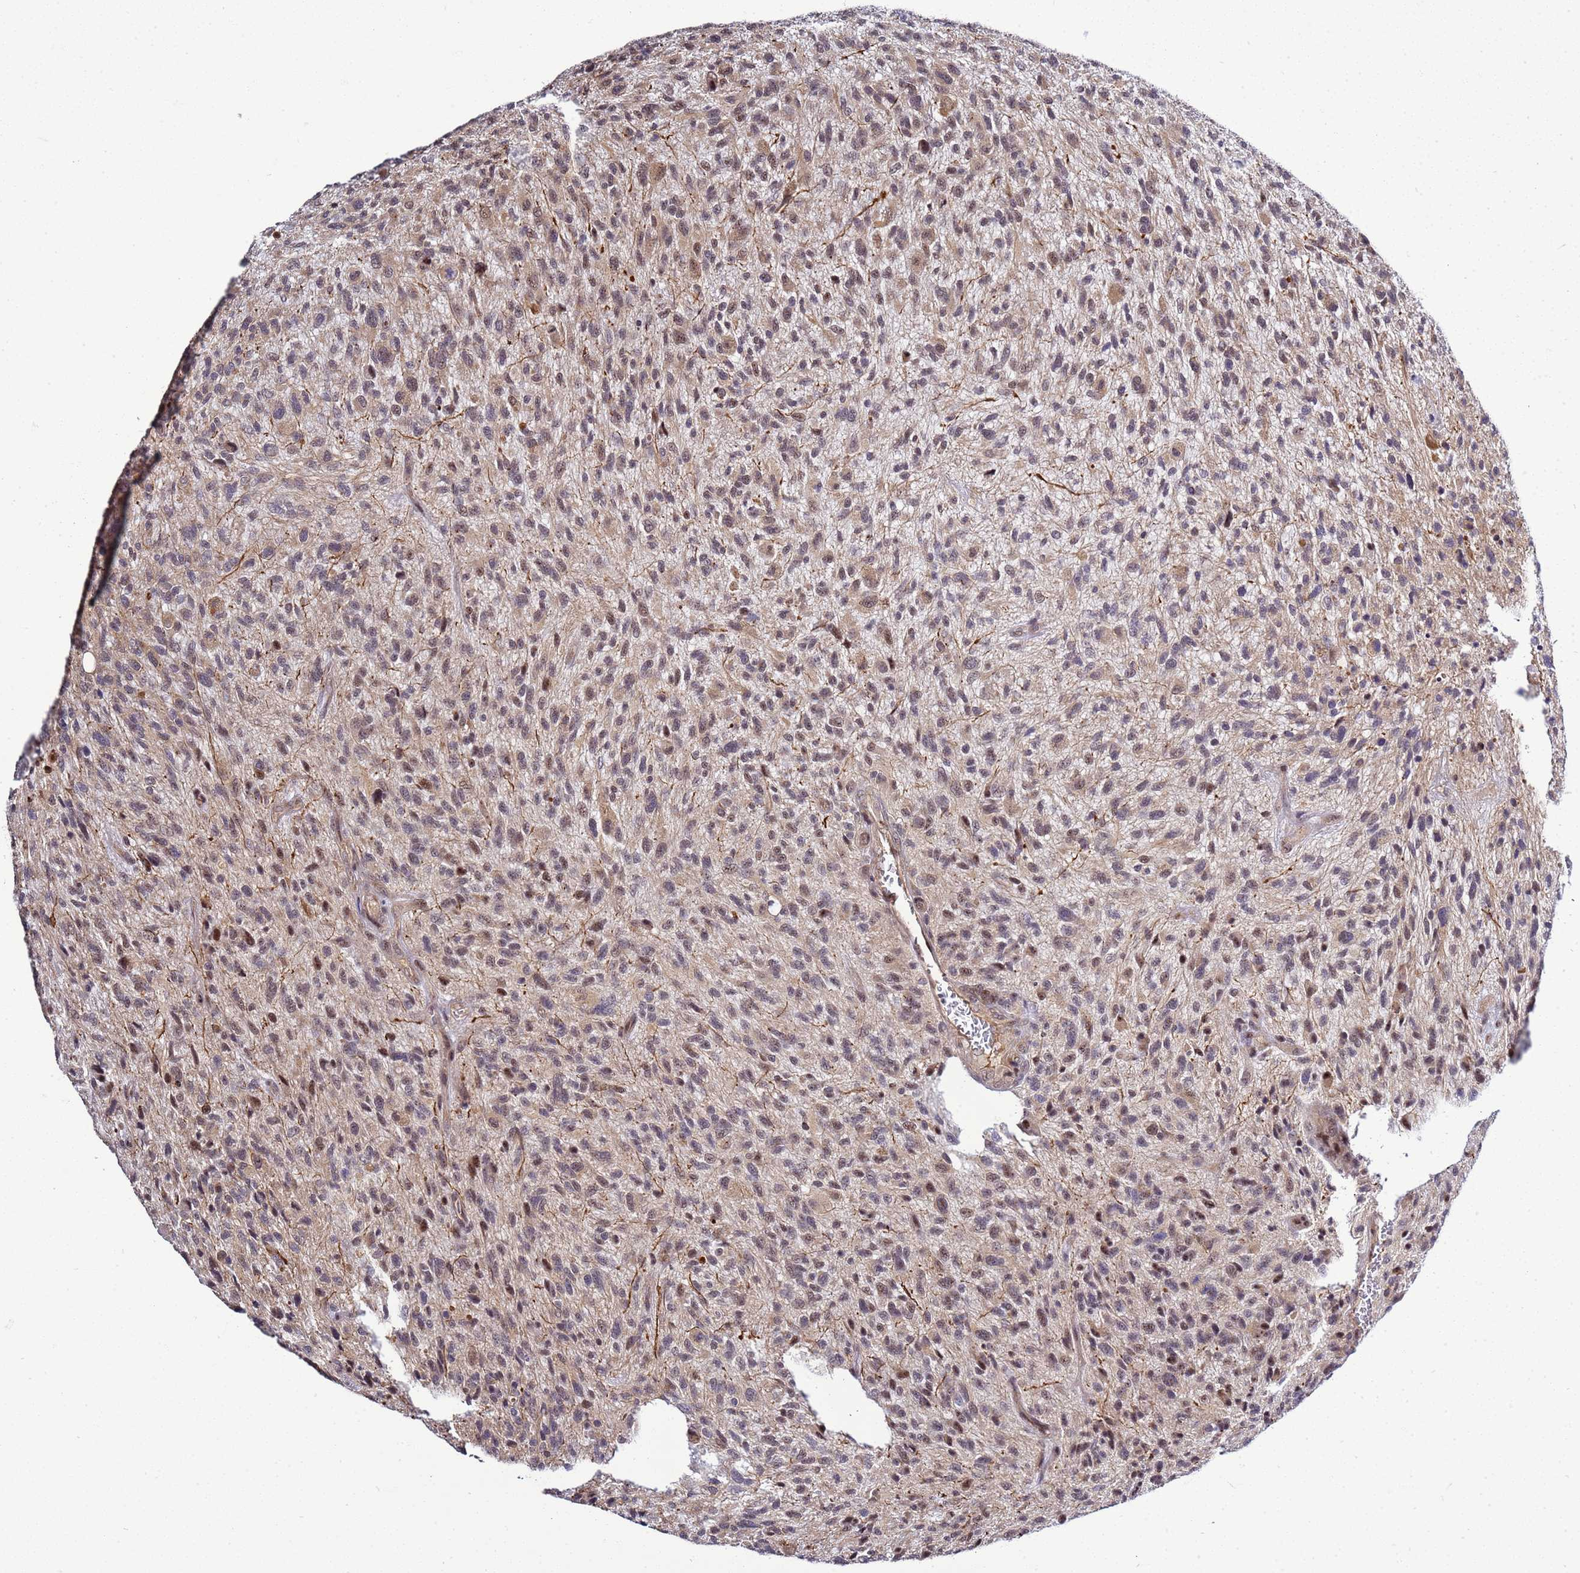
{"staining": {"intensity": "weak", "quantity": "25%-75%", "location": "nuclear"}, "tissue": "glioma", "cell_type": "Tumor cells", "image_type": "cancer", "snomed": [{"axis": "morphology", "description": "Glioma, malignant, High grade"}, {"axis": "topography", "description": "Brain"}], "caption": "Protein expression analysis of human malignant high-grade glioma reveals weak nuclear positivity in about 25%-75% of tumor cells.", "gene": "GEN1", "patient": {"sex": "male", "age": 47}}